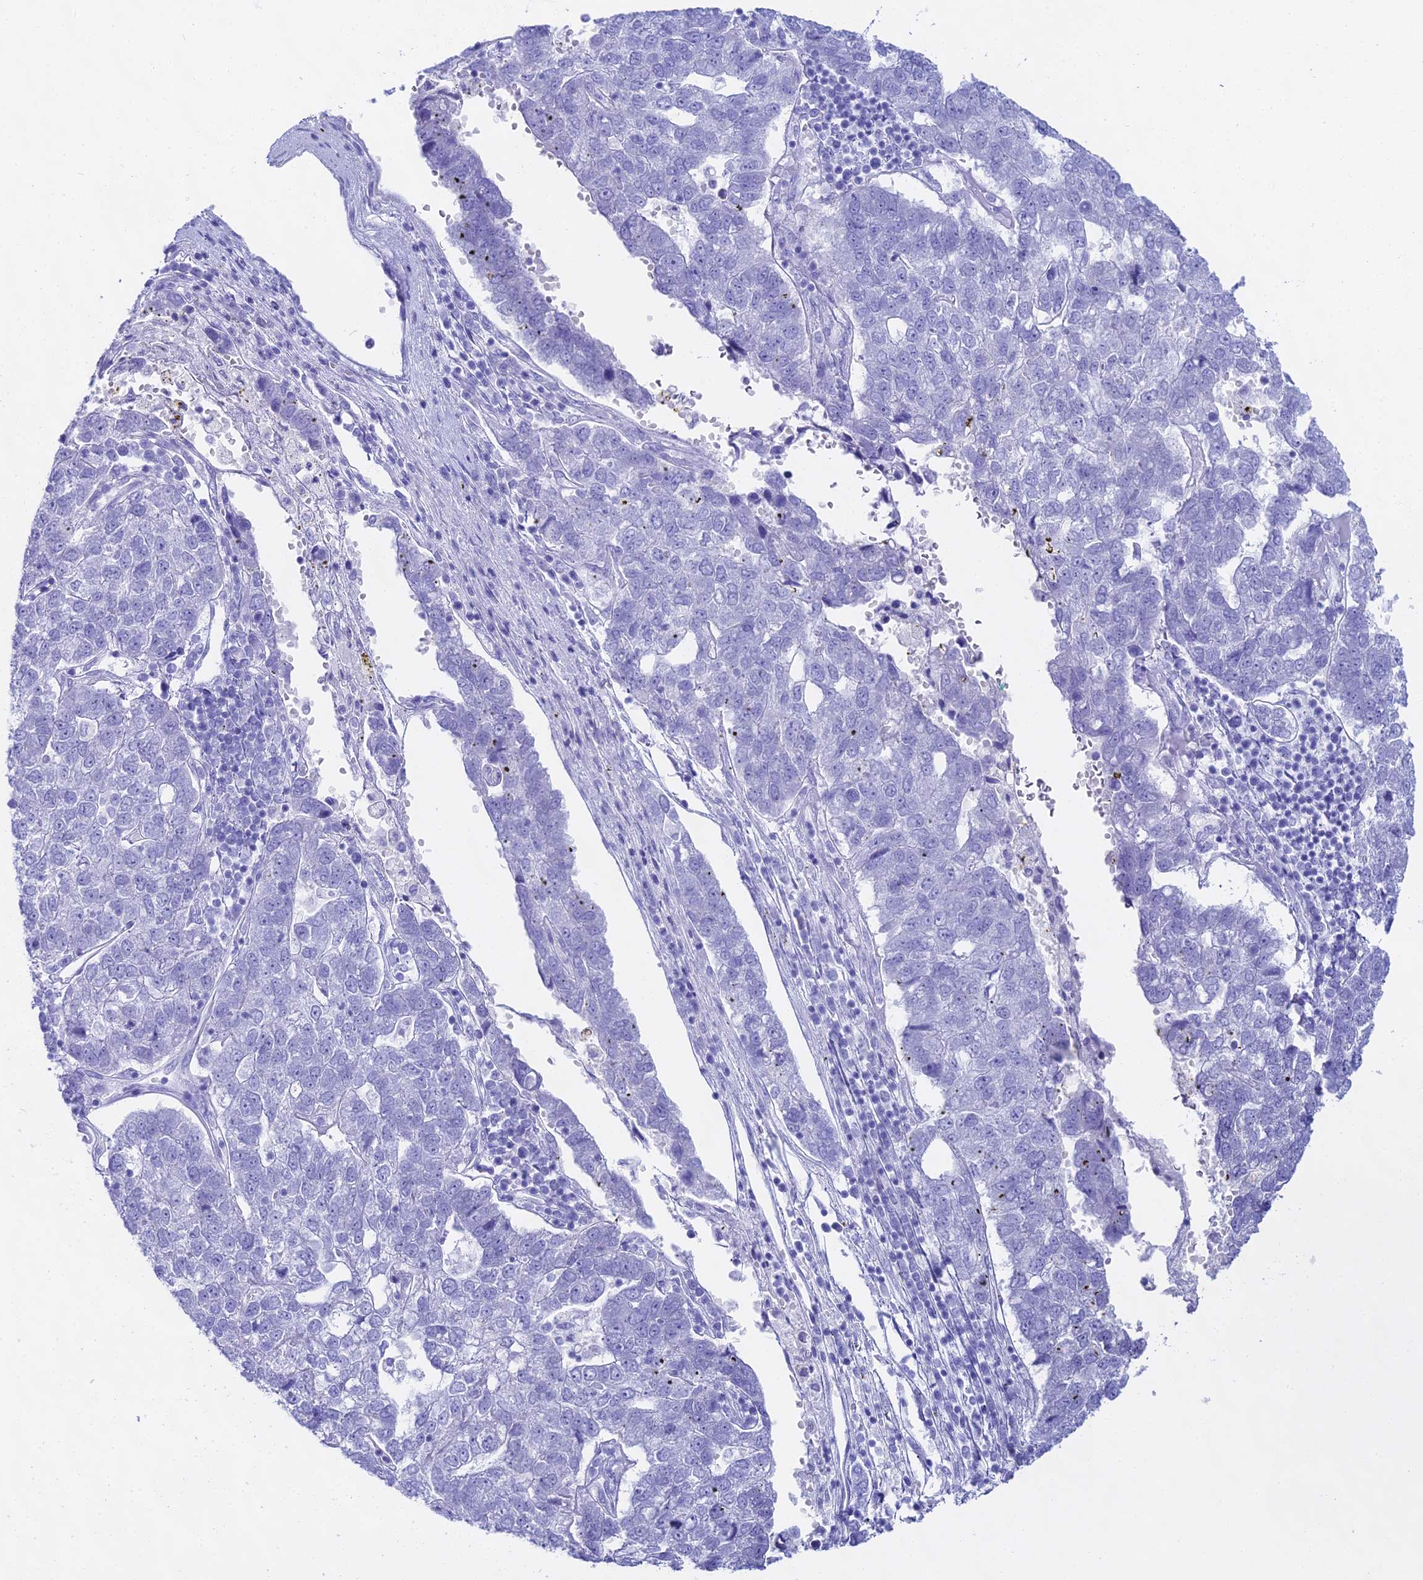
{"staining": {"intensity": "negative", "quantity": "none", "location": "none"}, "tissue": "pancreatic cancer", "cell_type": "Tumor cells", "image_type": "cancer", "snomed": [{"axis": "morphology", "description": "Adenocarcinoma, NOS"}, {"axis": "topography", "description": "Pancreas"}], "caption": "Human adenocarcinoma (pancreatic) stained for a protein using immunohistochemistry (IHC) reveals no staining in tumor cells.", "gene": "CGB2", "patient": {"sex": "female", "age": 61}}